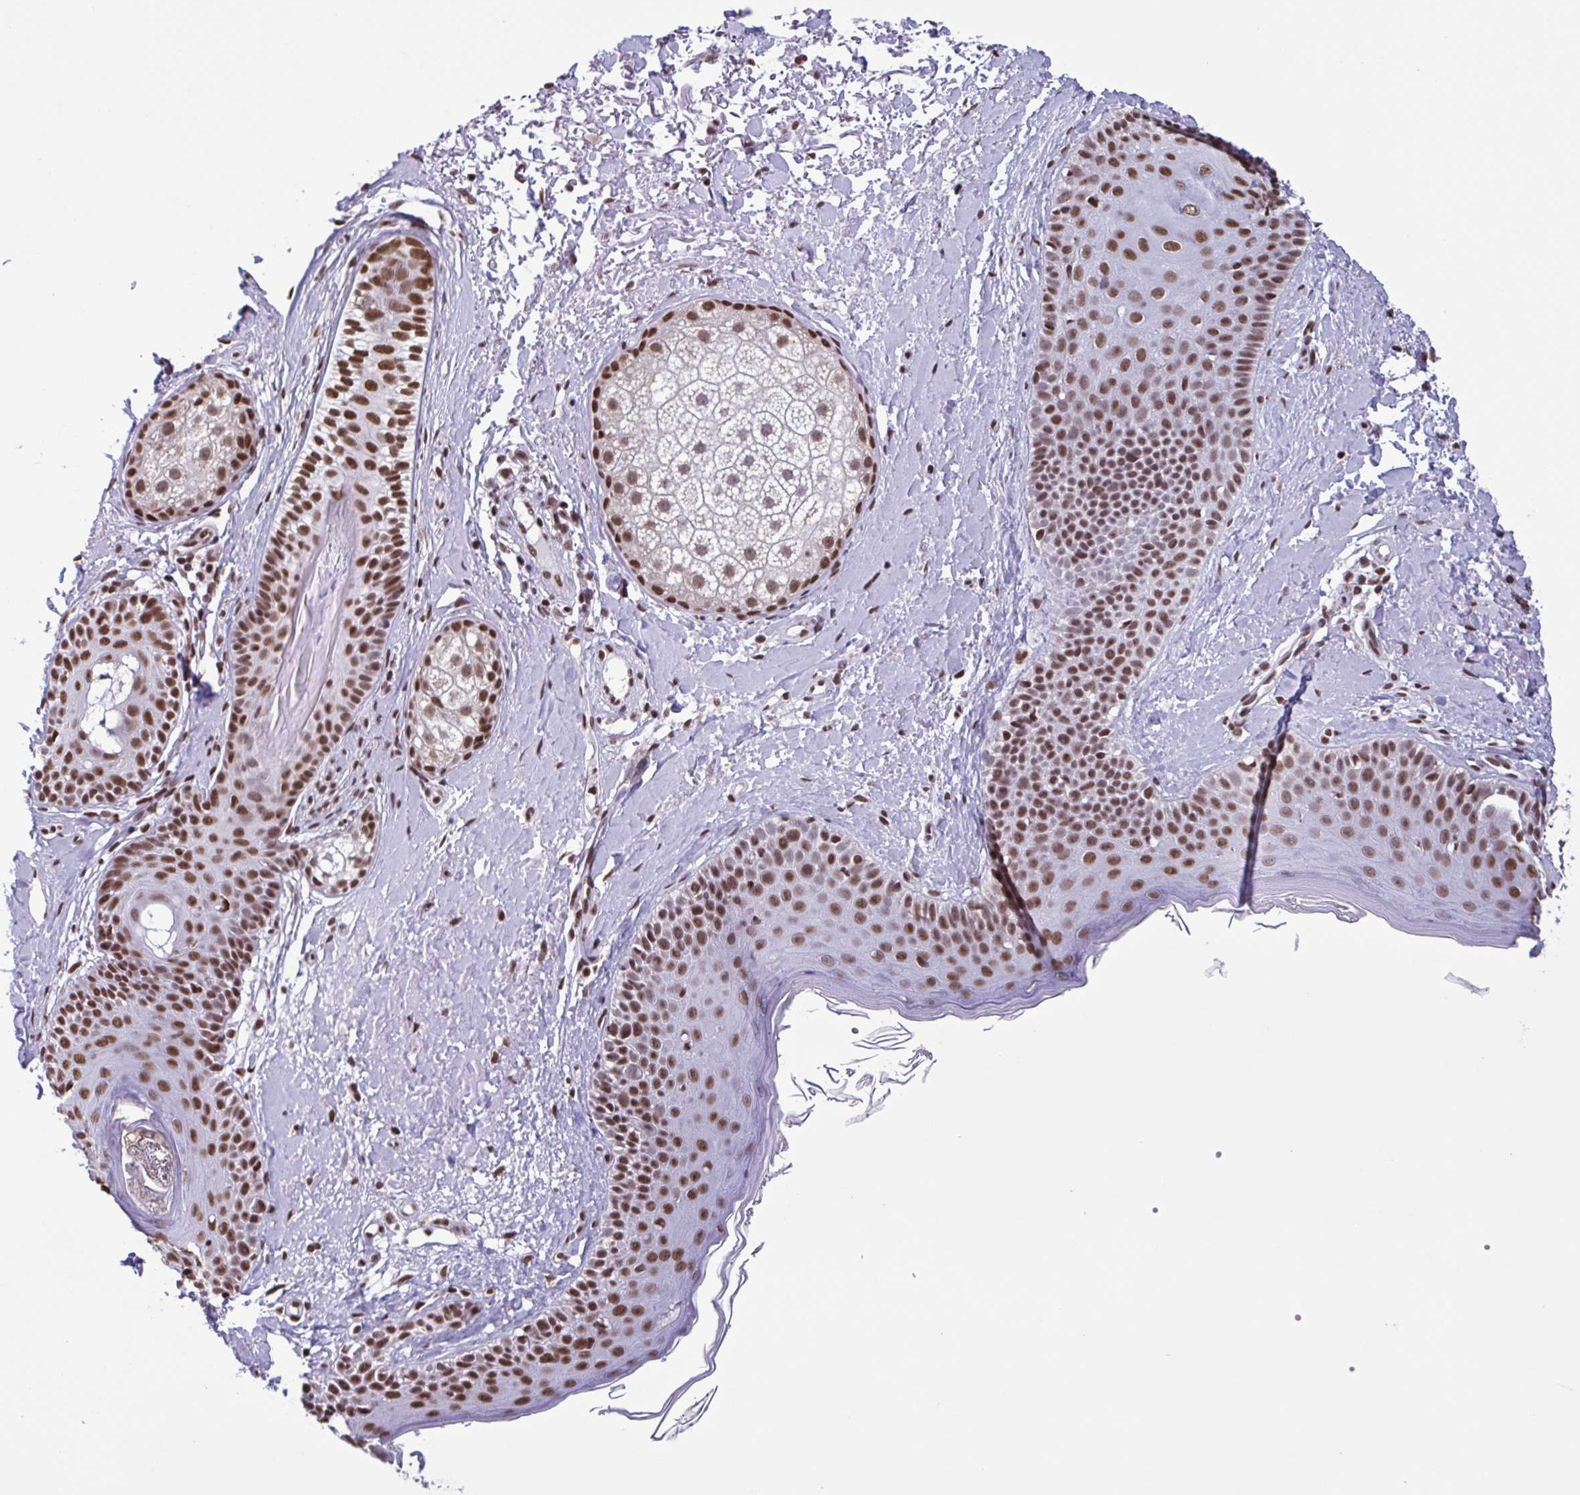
{"staining": {"intensity": "moderate", "quantity": "25%-75%", "location": "nuclear"}, "tissue": "skin", "cell_type": "Fibroblasts", "image_type": "normal", "snomed": [{"axis": "morphology", "description": "Normal tissue, NOS"}, {"axis": "topography", "description": "Skin"}], "caption": "The image reveals staining of benign skin, revealing moderate nuclear protein expression (brown color) within fibroblasts. Nuclei are stained in blue.", "gene": "TIMM21", "patient": {"sex": "male", "age": 73}}